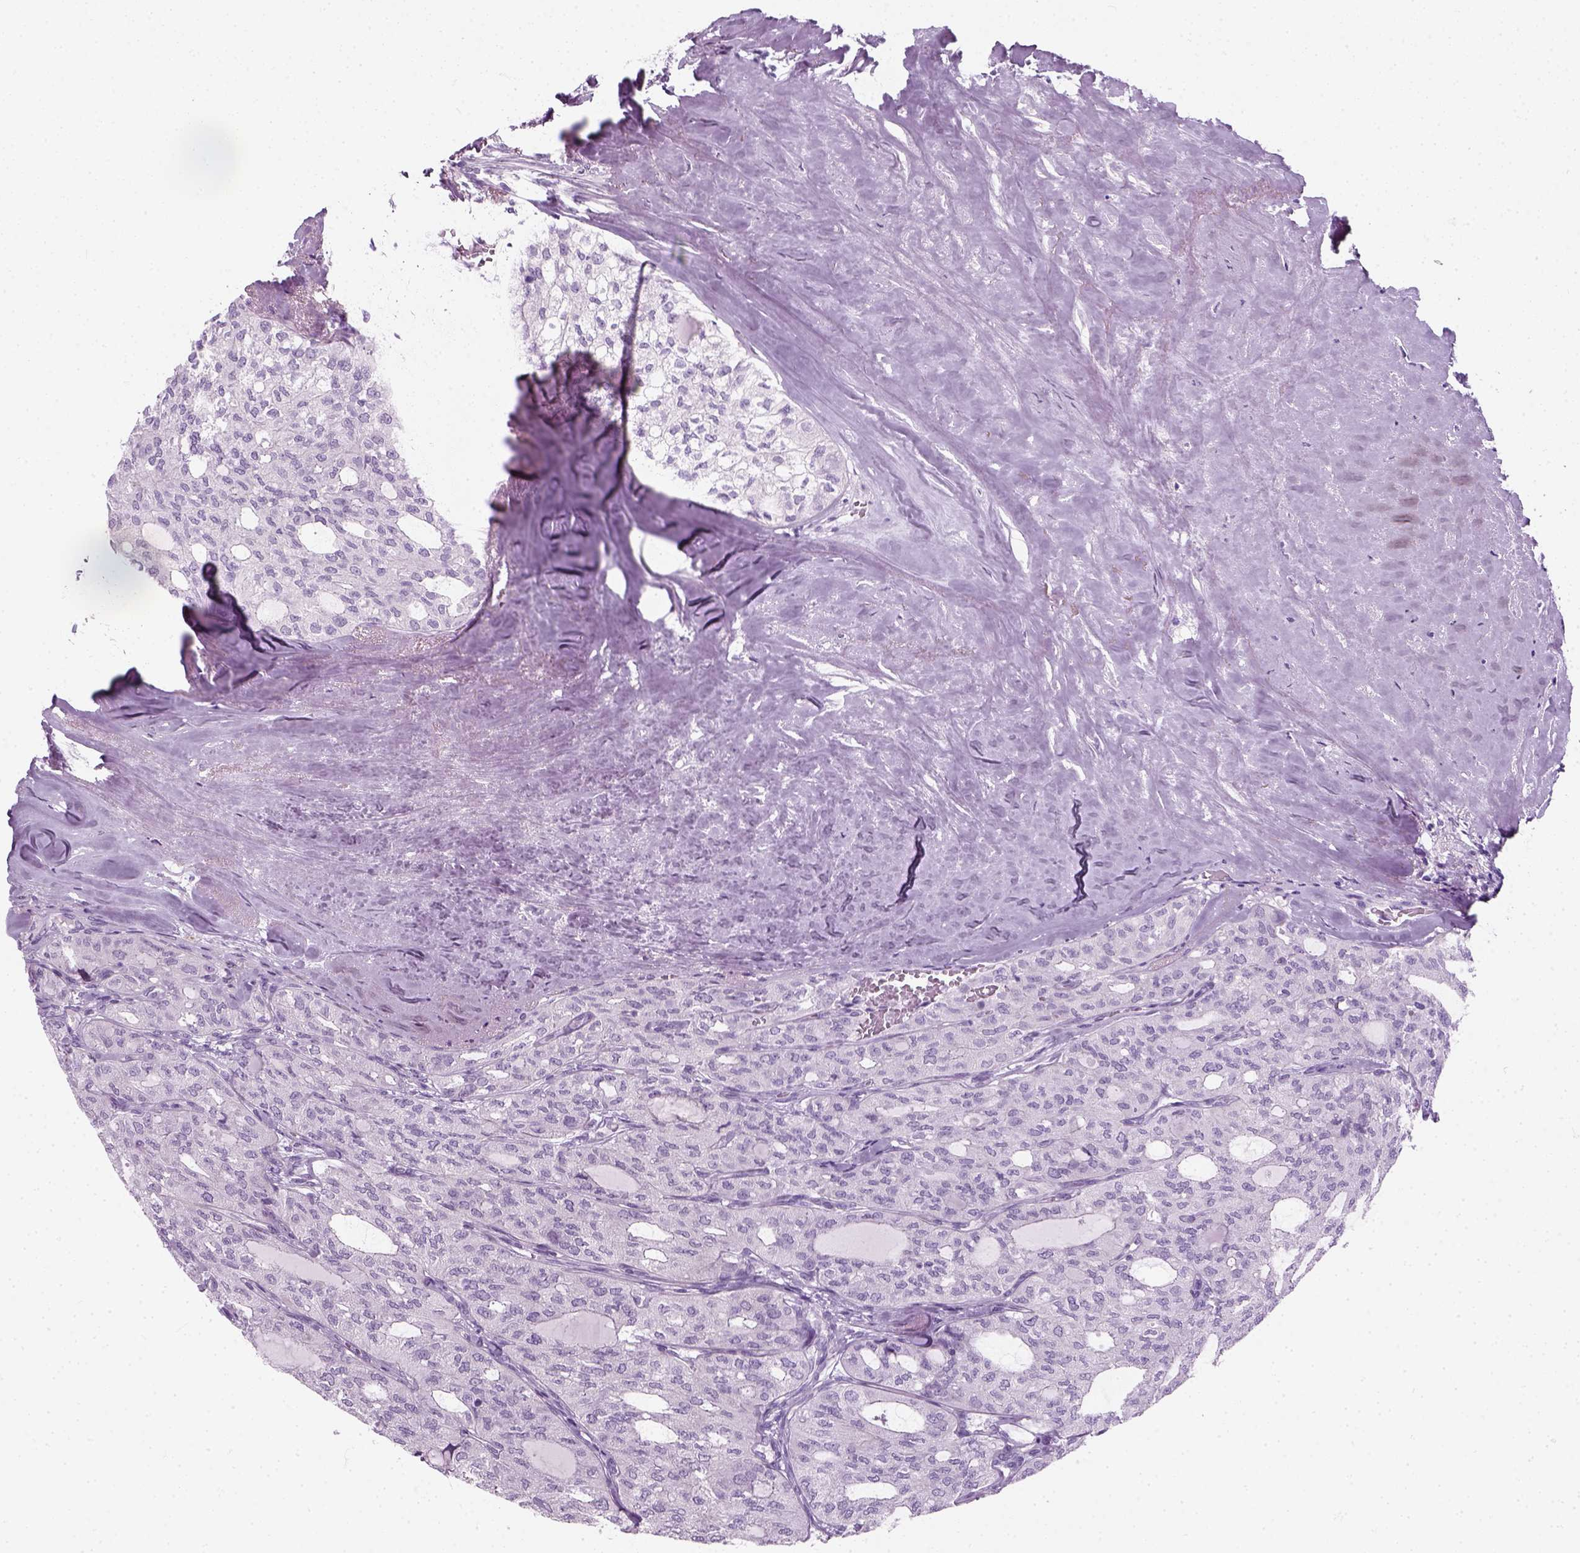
{"staining": {"intensity": "negative", "quantity": "none", "location": "none"}, "tissue": "thyroid cancer", "cell_type": "Tumor cells", "image_type": "cancer", "snomed": [{"axis": "morphology", "description": "Follicular adenoma carcinoma, NOS"}, {"axis": "topography", "description": "Thyroid gland"}], "caption": "This is an IHC photomicrograph of human thyroid cancer (follicular adenoma carcinoma). There is no positivity in tumor cells.", "gene": "SLC12A5", "patient": {"sex": "male", "age": 75}}